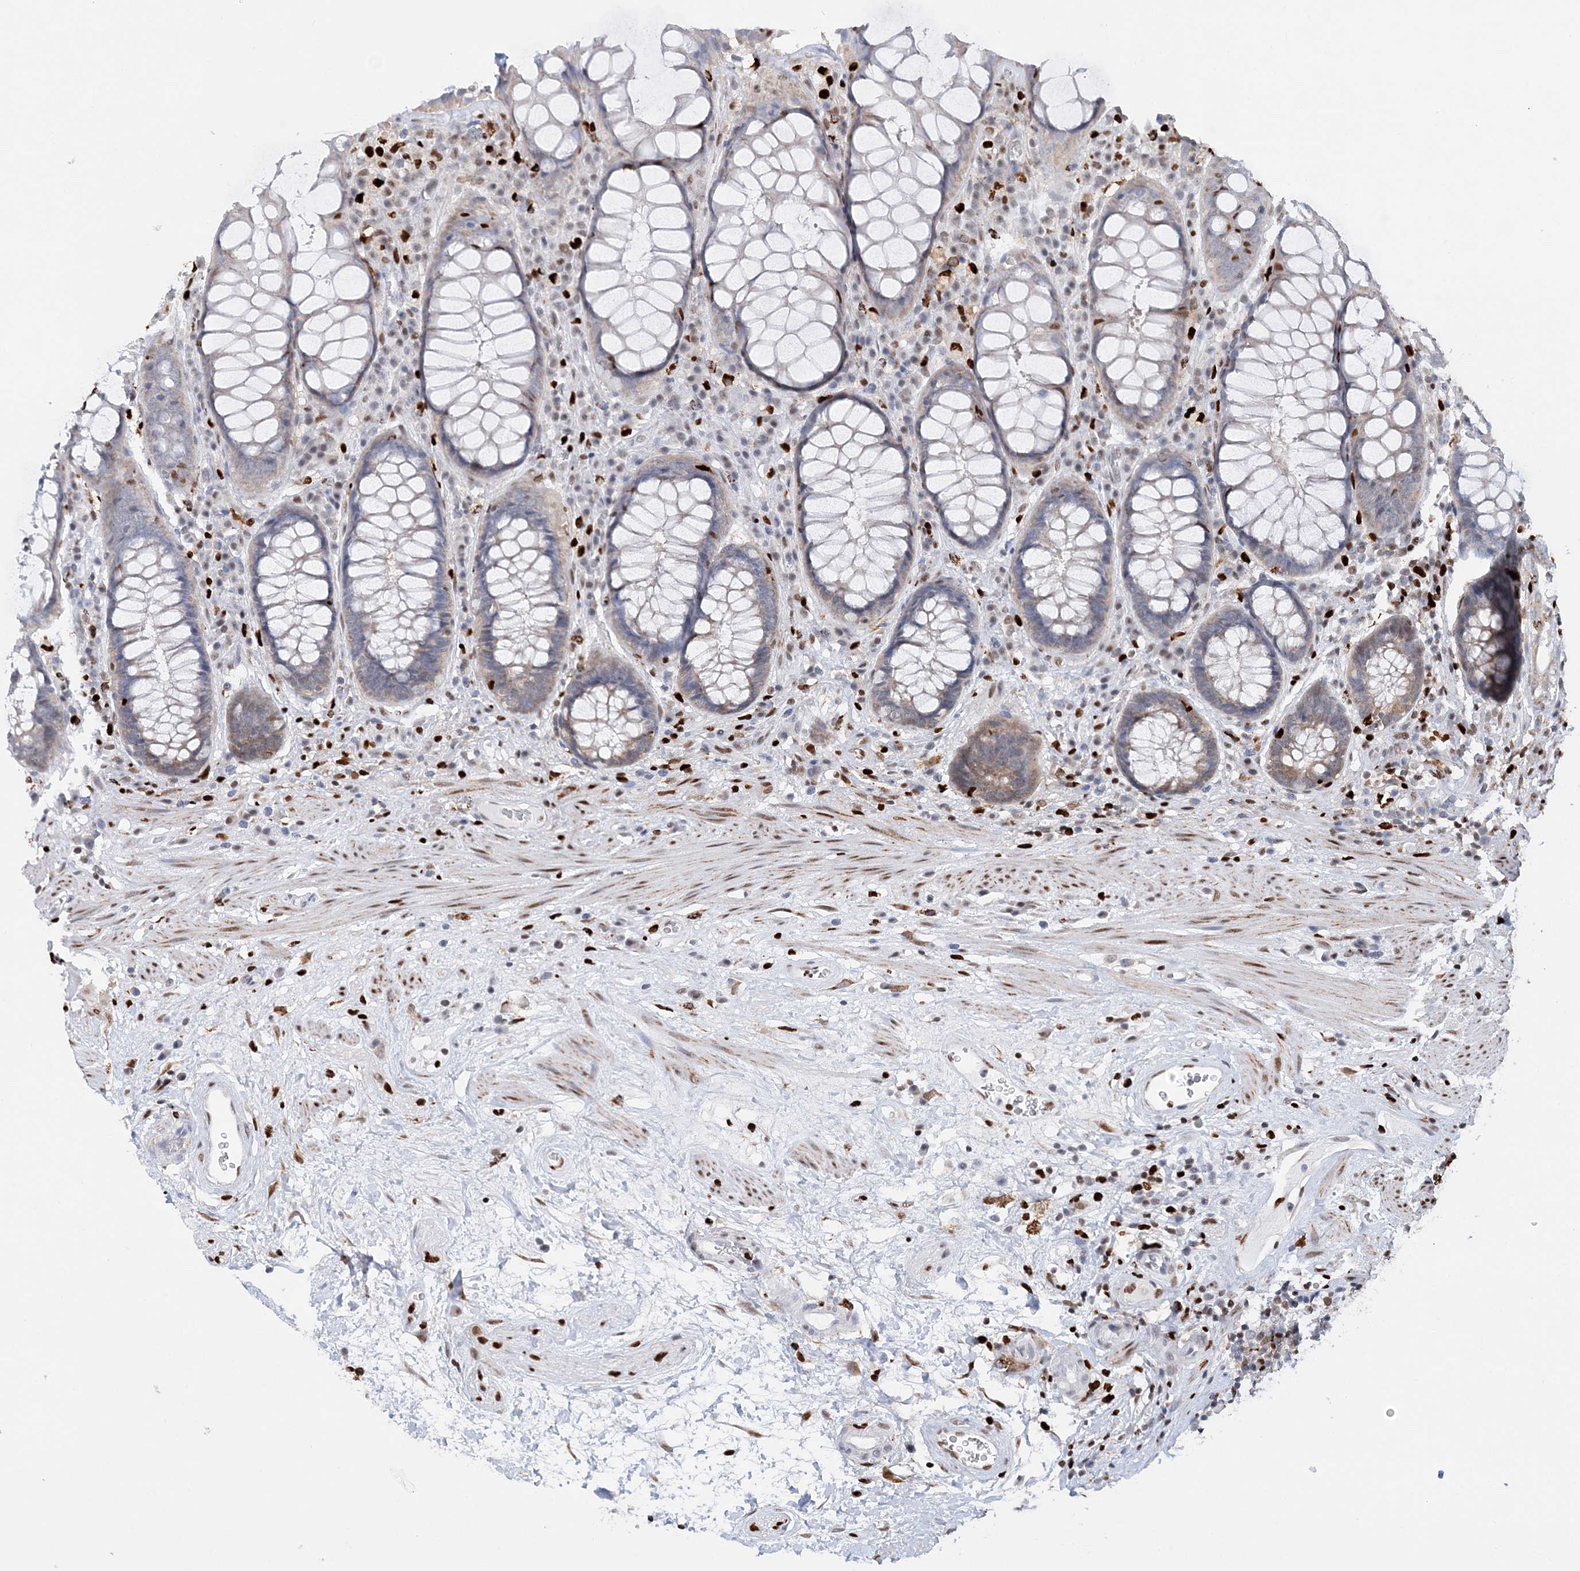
{"staining": {"intensity": "weak", "quantity": "25%-75%", "location": "cytoplasmic/membranous"}, "tissue": "rectum", "cell_type": "Glandular cells", "image_type": "normal", "snomed": [{"axis": "morphology", "description": "Normal tissue, NOS"}, {"axis": "topography", "description": "Rectum"}], "caption": "This micrograph demonstrates normal rectum stained with IHC to label a protein in brown. The cytoplasmic/membranous of glandular cells show weak positivity for the protein. Nuclei are counter-stained blue.", "gene": "NIT2", "patient": {"sex": "male", "age": 64}}